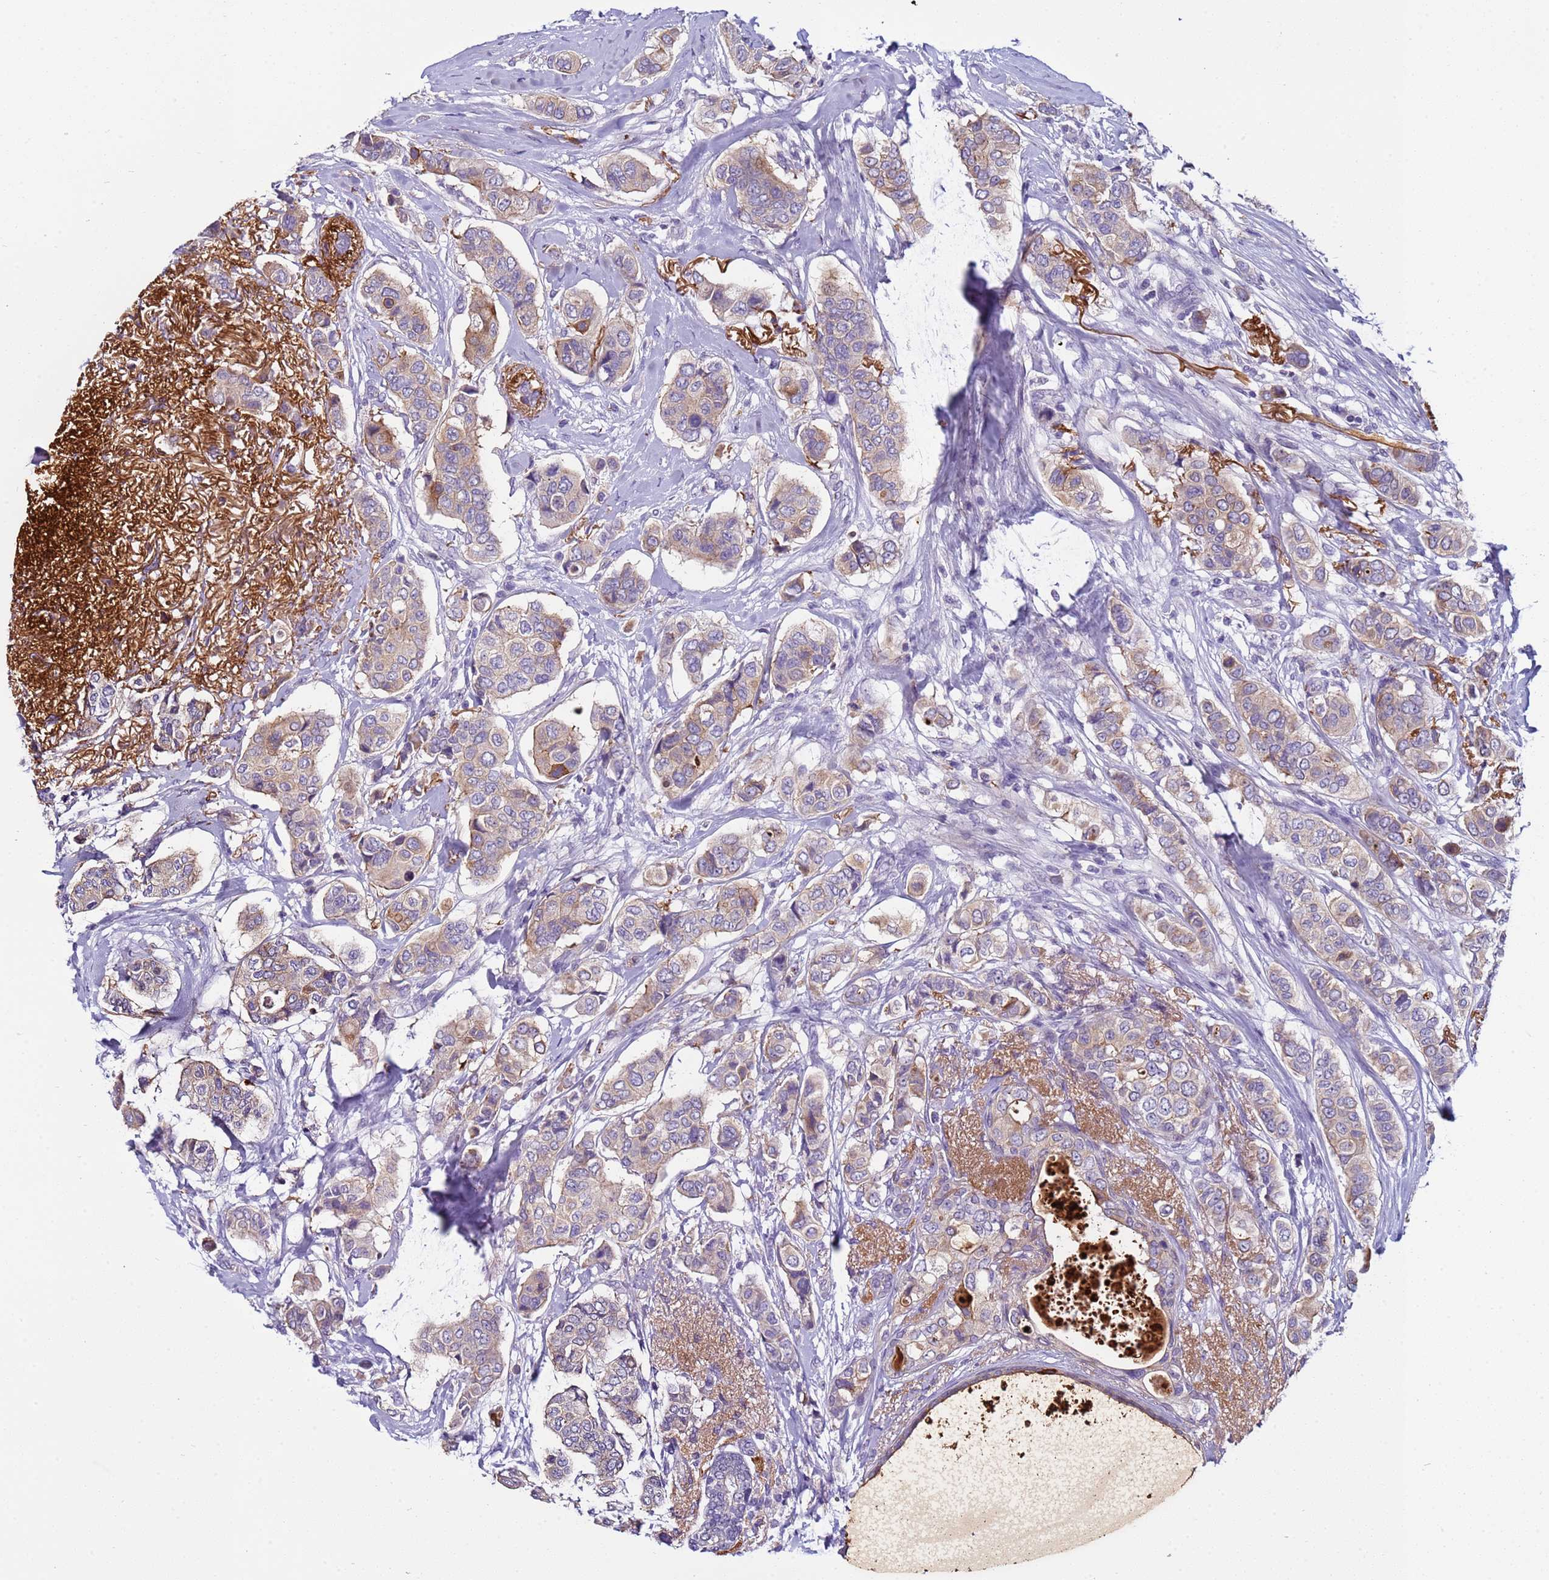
{"staining": {"intensity": "moderate", "quantity": ">75%", "location": "cytoplasmic/membranous"}, "tissue": "breast cancer", "cell_type": "Tumor cells", "image_type": "cancer", "snomed": [{"axis": "morphology", "description": "Lobular carcinoma"}, {"axis": "topography", "description": "Breast"}], "caption": "This is an image of immunohistochemistry (IHC) staining of breast cancer, which shows moderate staining in the cytoplasmic/membranous of tumor cells.", "gene": "TRIM51", "patient": {"sex": "female", "age": 51}}